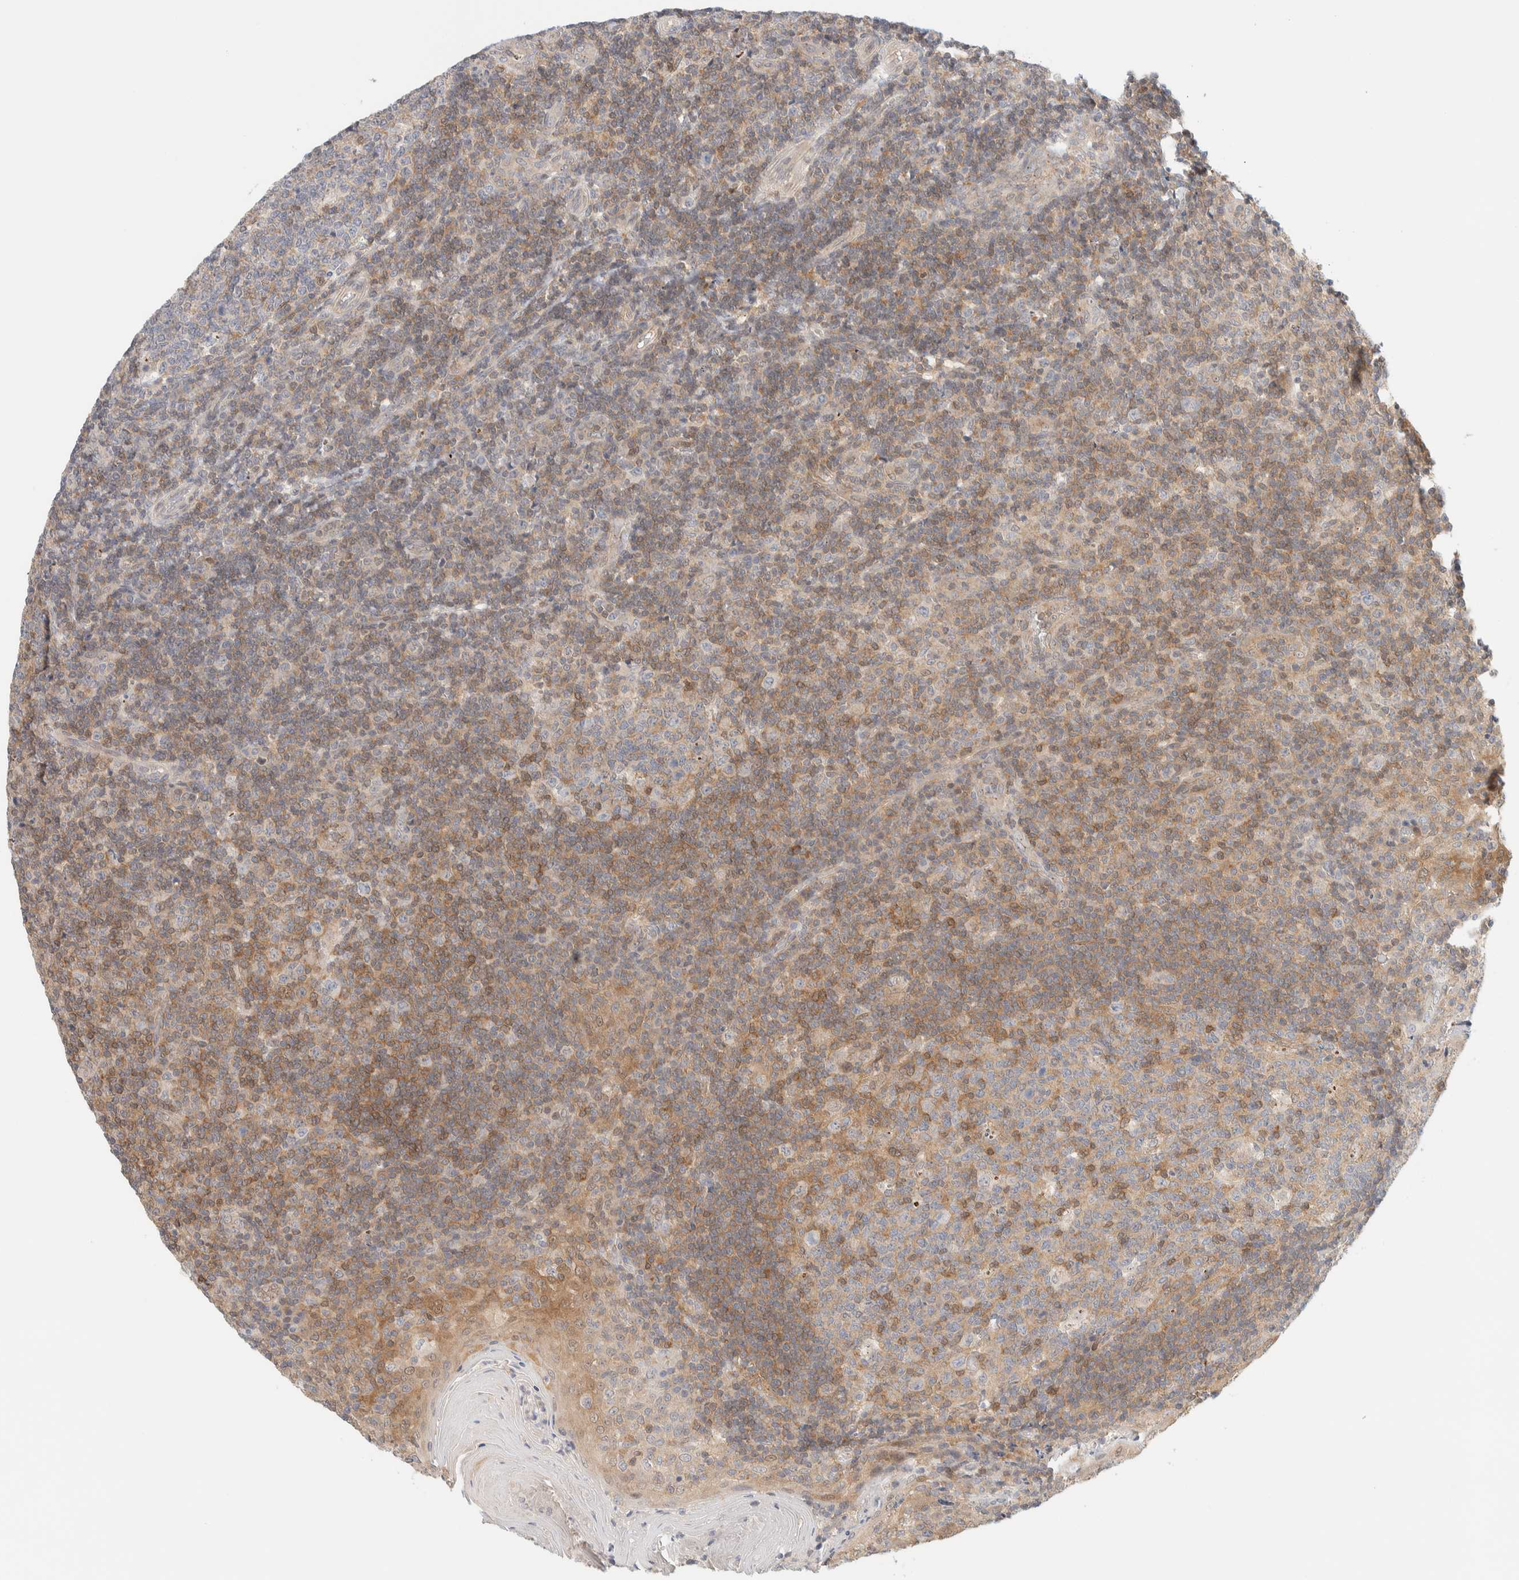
{"staining": {"intensity": "moderate", "quantity": ">75%", "location": "cytoplasmic/membranous"}, "tissue": "tonsil", "cell_type": "Germinal center cells", "image_type": "normal", "snomed": [{"axis": "morphology", "description": "Normal tissue, NOS"}, {"axis": "topography", "description": "Tonsil"}], "caption": "Unremarkable tonsil shows moderate cytoplasmic/membranous staining in approximately >75% of germinal center cells (brown staining indicates protein expression, while blue staining denotes nuclei)..", "gene": "PCYT2", "patient": {"sex": "female", "age": 19}}